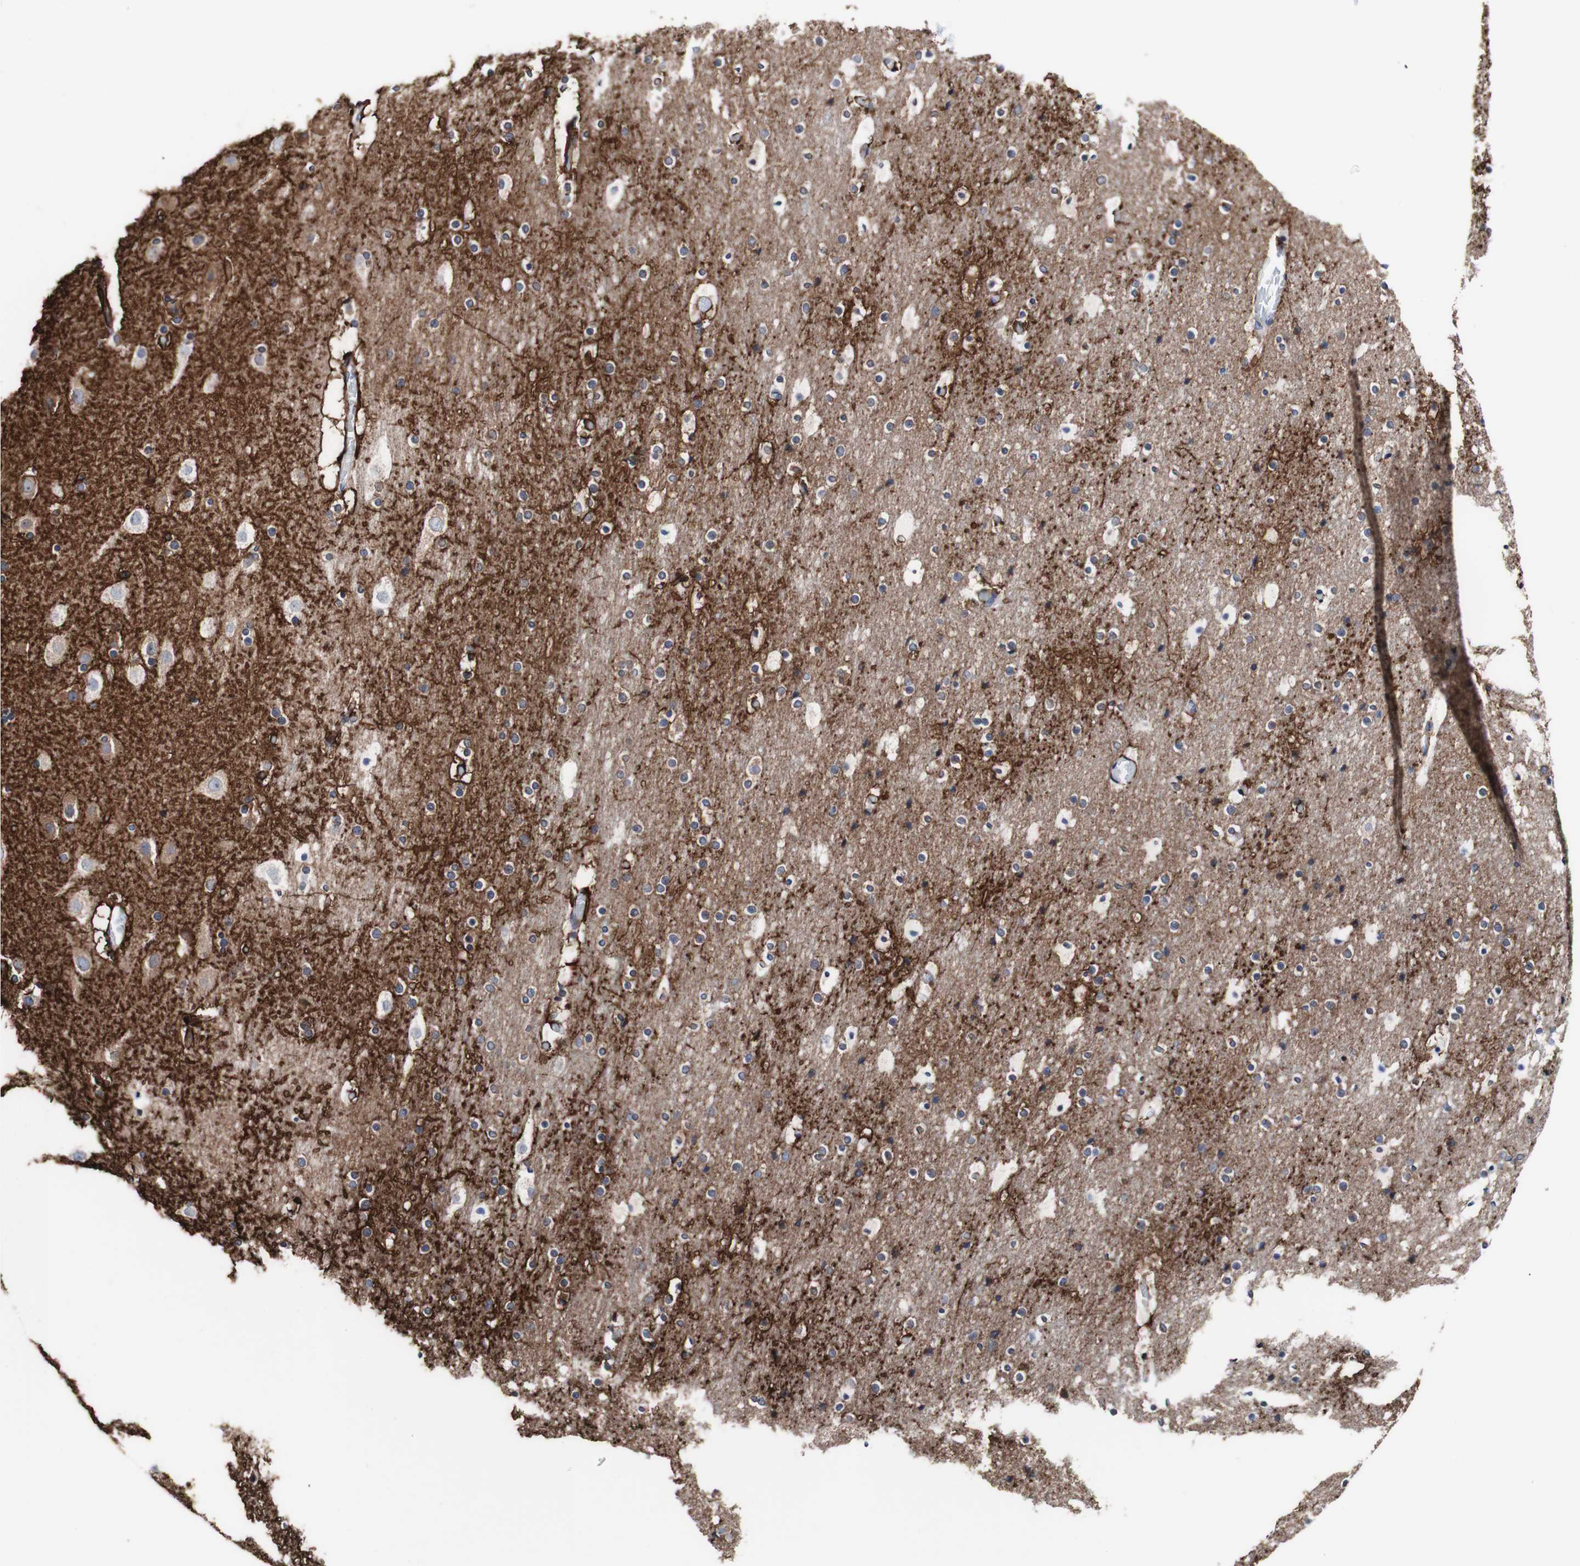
{"staining": {"intensity": "strong", "quantity": ">75%", "location": "cytoplasmic/membranous"}, "tissue": "cerebral cortex", "cell_type": "Endothelial cells", "image_type": "normal", "snomed": [{"axis": "morphology", "description": "Normal tissue, NOS"}, {"axis": "topography", "description": "Cerebral cortex"}], "caption": "Brown immunohistochemical staining in benign cerebral cortex shows strong cytoplasmic/membranous expression in approximately >75% of endothelial cells. The protein of interest is shown in brown color, while the nuclei are stained blue.", "gene": "LRIG3", "patient": {"sex": "male", "age": 57}}